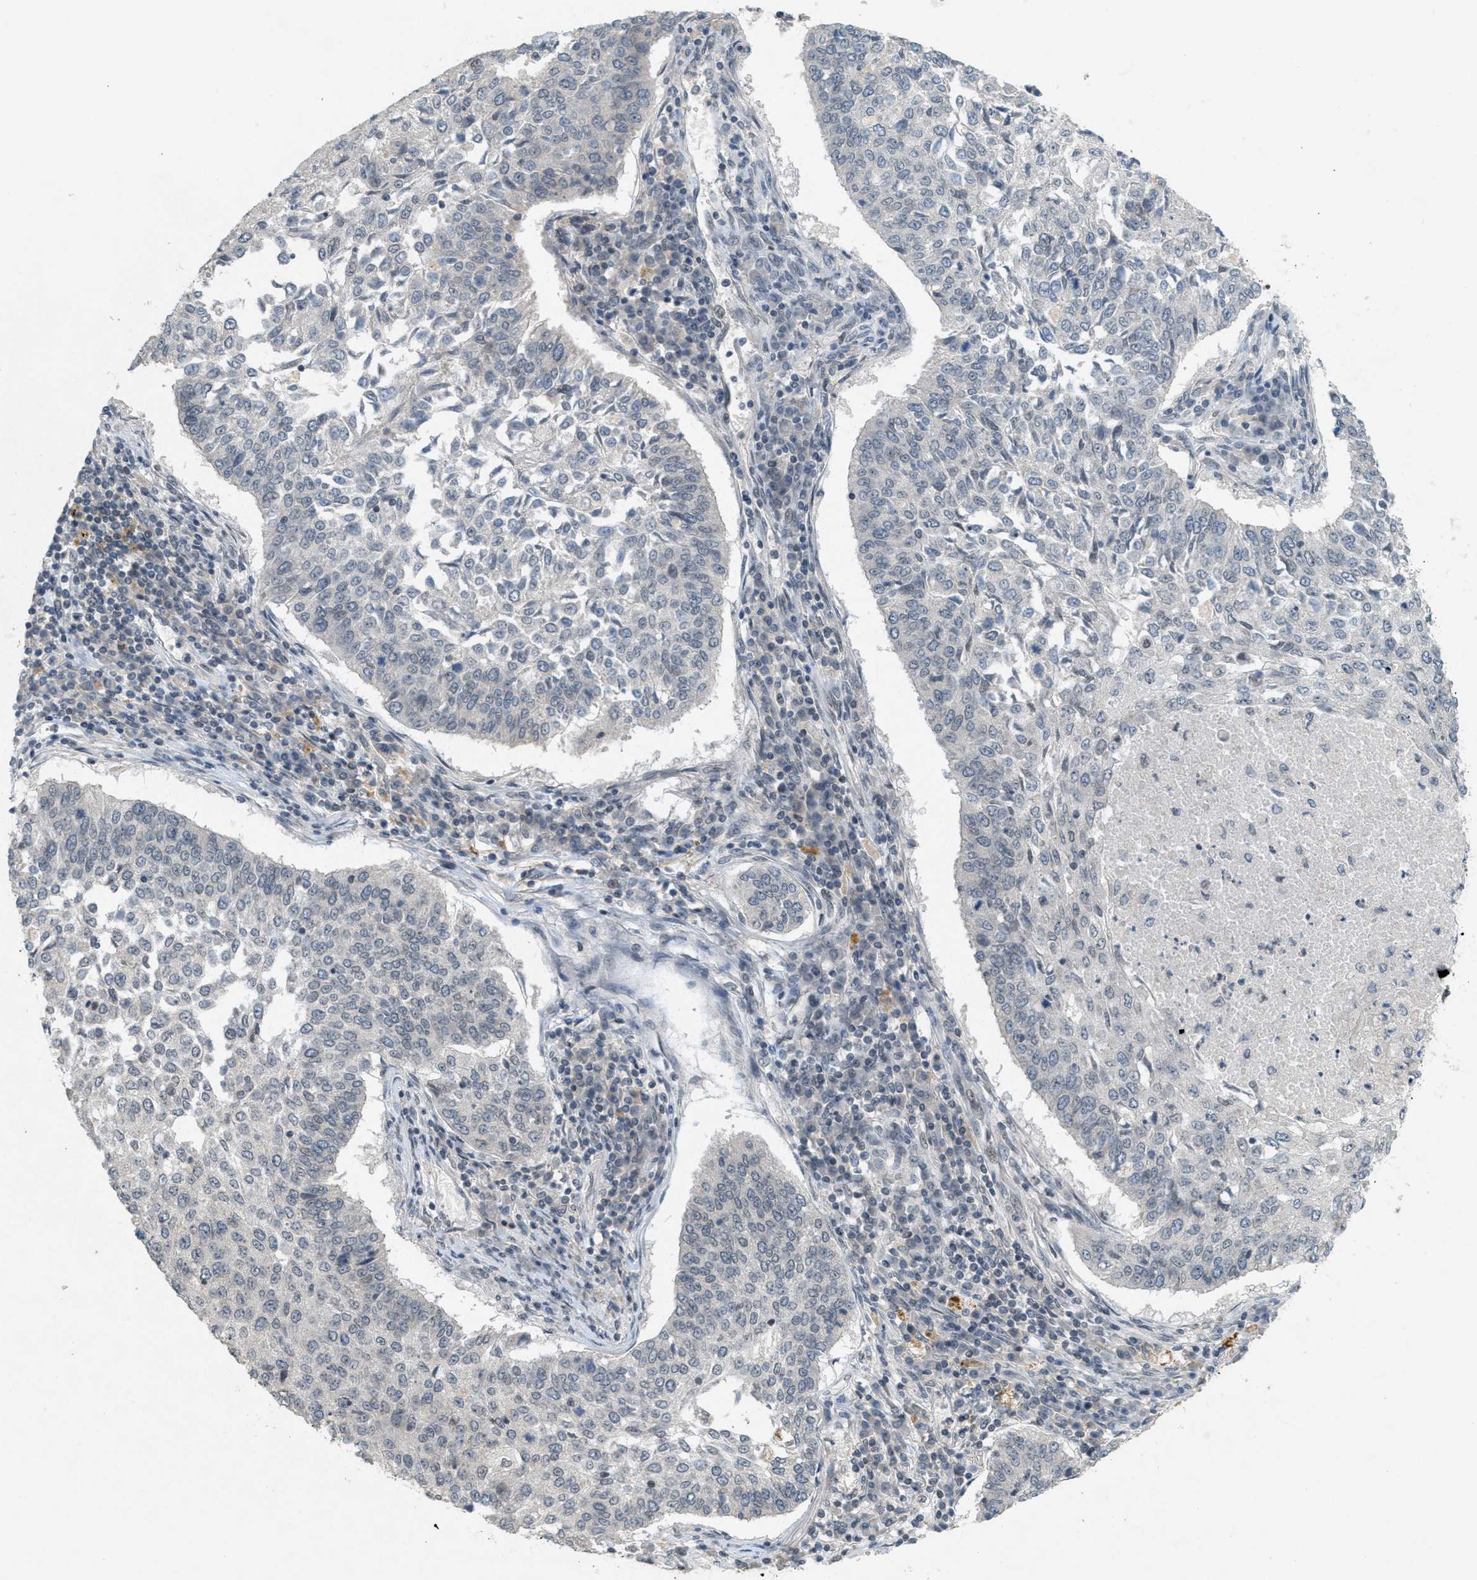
{"staining": {"intensity": "negative", "quantity": "none", "location": "none"}, "tissue": "lung cancer", "cell_type": "Tumor cells", "image_type": "cancer", "snomed": [{"axis": "morphology", "description": "Normal tissue, NOS"}, {"axis": "morphology", "description": "Squamous cell carcinoma, NOS"}, {"axis": "topography", "description": "Cartilage tissue"}, {"axis": "topography", "description": "Bronchus"}, {"axis": "topography", "description": "Lung"}], "caption": "Immunohistochemical staining of lung cancer (squamous cell carcinoma) displays no significant expression in tumor cells. (Brightfield microscopy of DAB (3,3'-diaminobenzidine) immunohistochemistry at high magnification).", "gene": "ABHD6", "patient": {"sex": "female", "age": 49}}